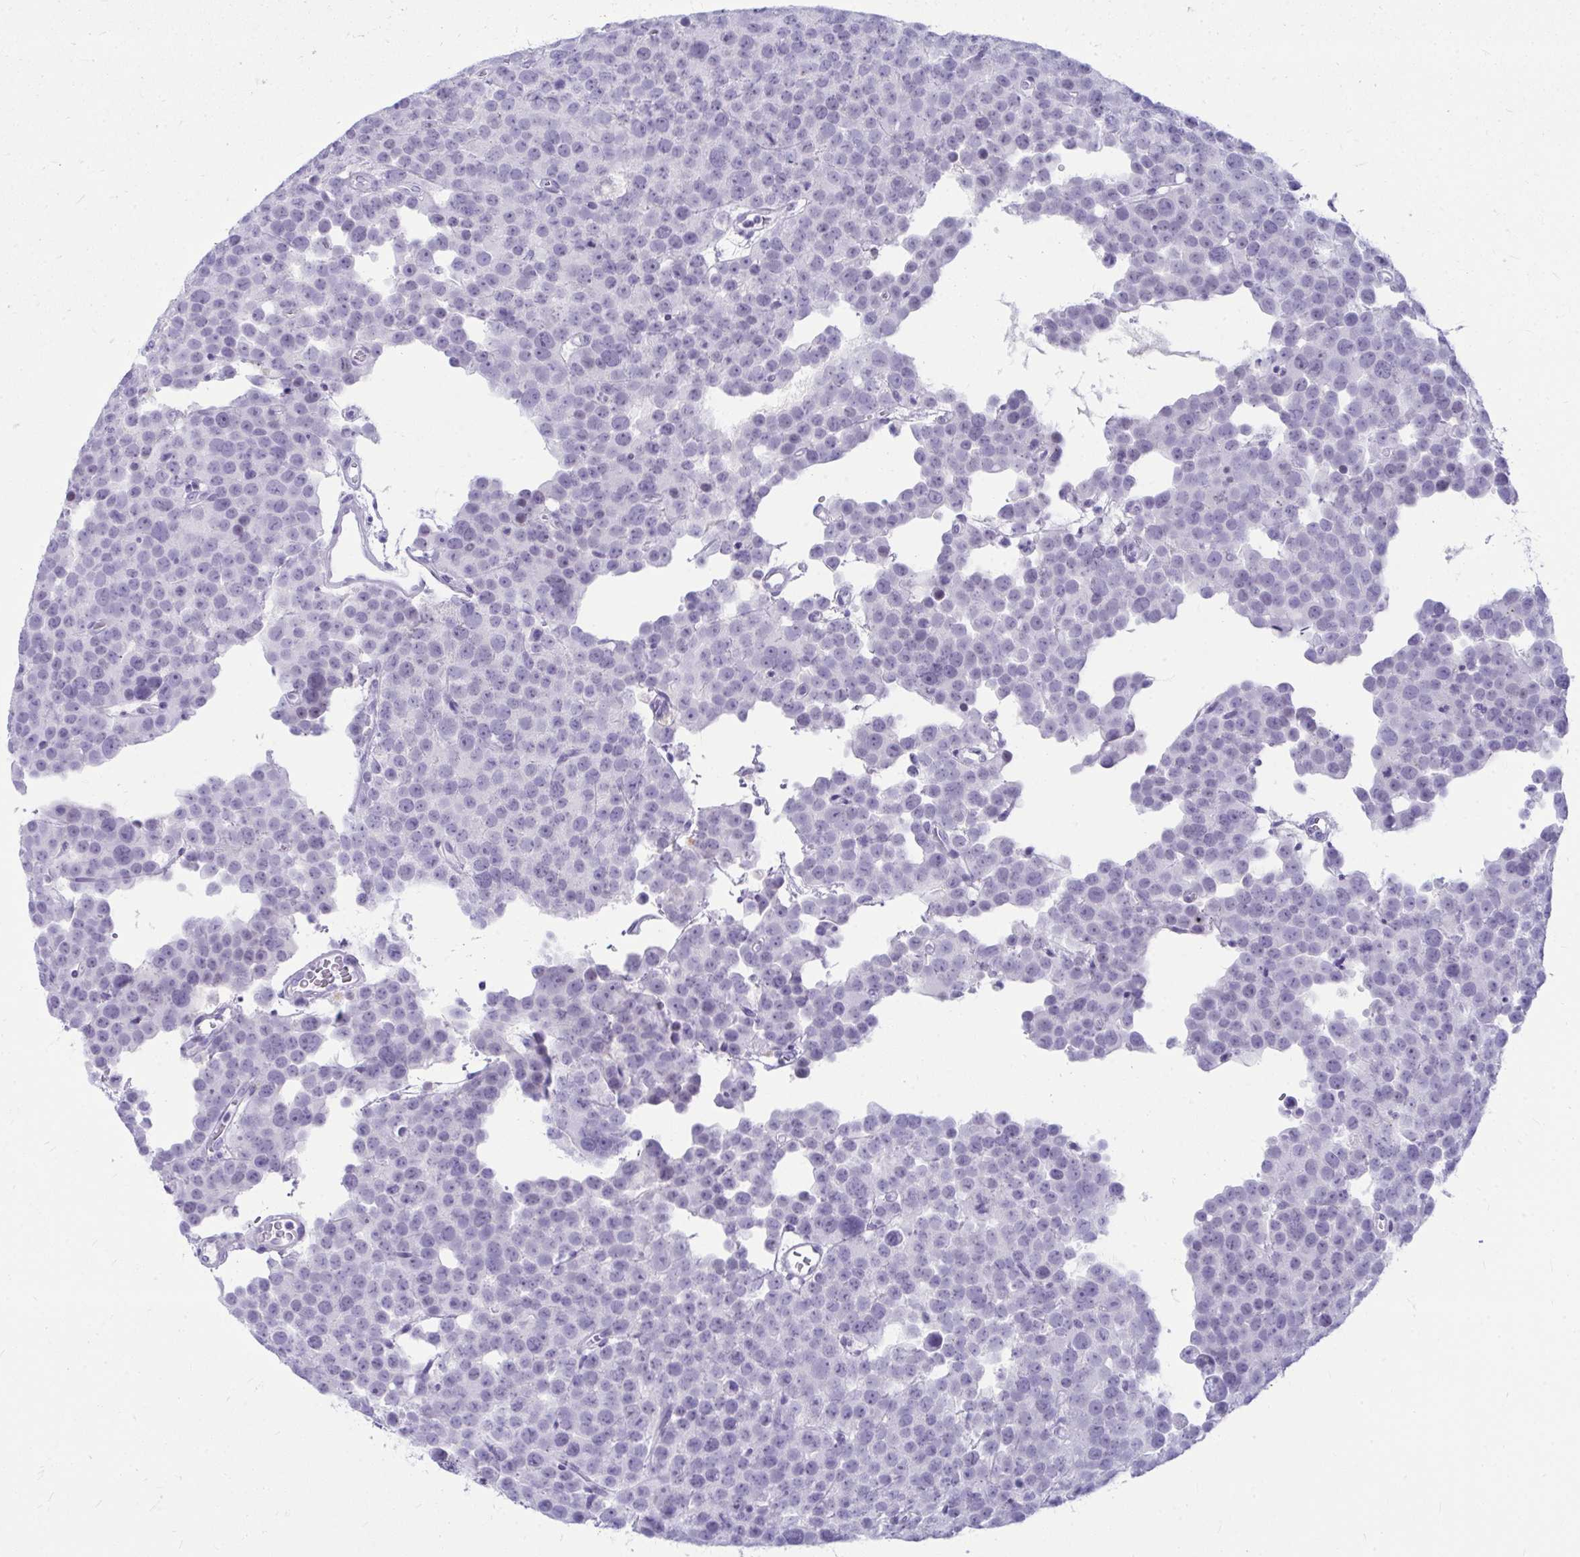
{"staining": {"intensity": "negative", "quantity": "none", "location": "none"}, "tissue": "testis cancer", "cell_type": "Tumor cells", "image_type": "cancer", "snomed": [{"axis": "morphology", "description": "Seminoma, NOS"}, {"axis": "topography", "description": "Testis"}], "caption": "Human seminoma (testis) stained for a protein using immunohistochemistry (IHC) demonstrates no staining in tumor cells.", "gene": "OR5F1", "patient": {"sex": "male", "age": 71}}